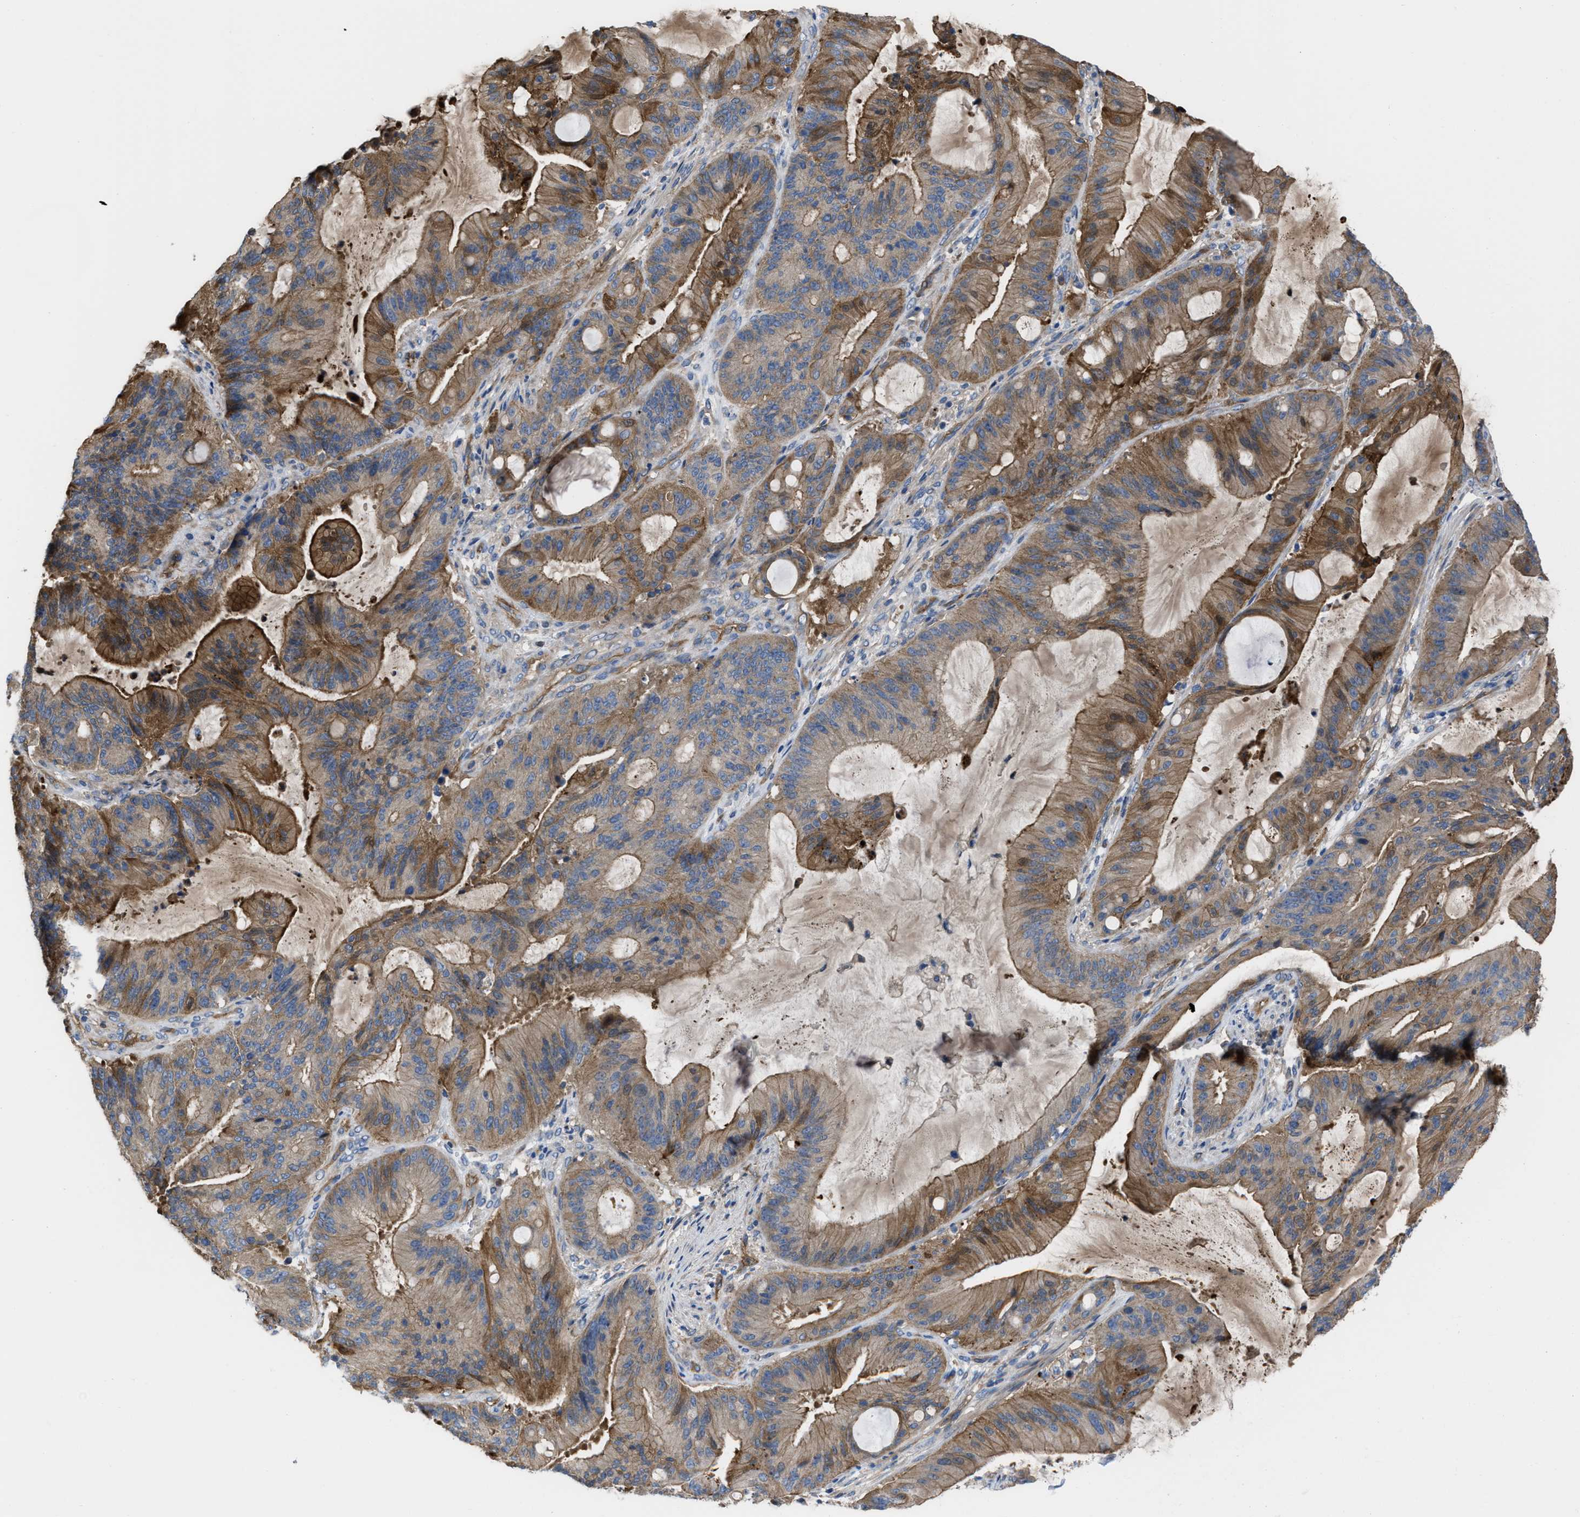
{"staining": {"intensity": "moderate", "quantity": ">75%", "location": "cytoplasmic/membranous"}, "tissue": "liver cancer", "cell_type": "Tumor cells", "image_type": "cancer", "snomed": [{"axis": "morphology", "description": "Normal tissue, NOS"}, {"axis": "morphology", "description": "Cholangiocarcinoma"}, {"axis": "topography", "description": "Liver"}, {"axis": "topography", "description": "Peripheral nerve tissue"}], "caption": "Immunohistochemistry (DAB) staining of human liver cancer (cholangiocarcinoma) reveals moderate cytoplasmic/membranous protein expression in approximately >75% of tumor cells. (Brightfield microscopy of DAB IHC at high magnification).", "gene": "TRIOBP", "patient": {"sex": "female", "age": 73}}